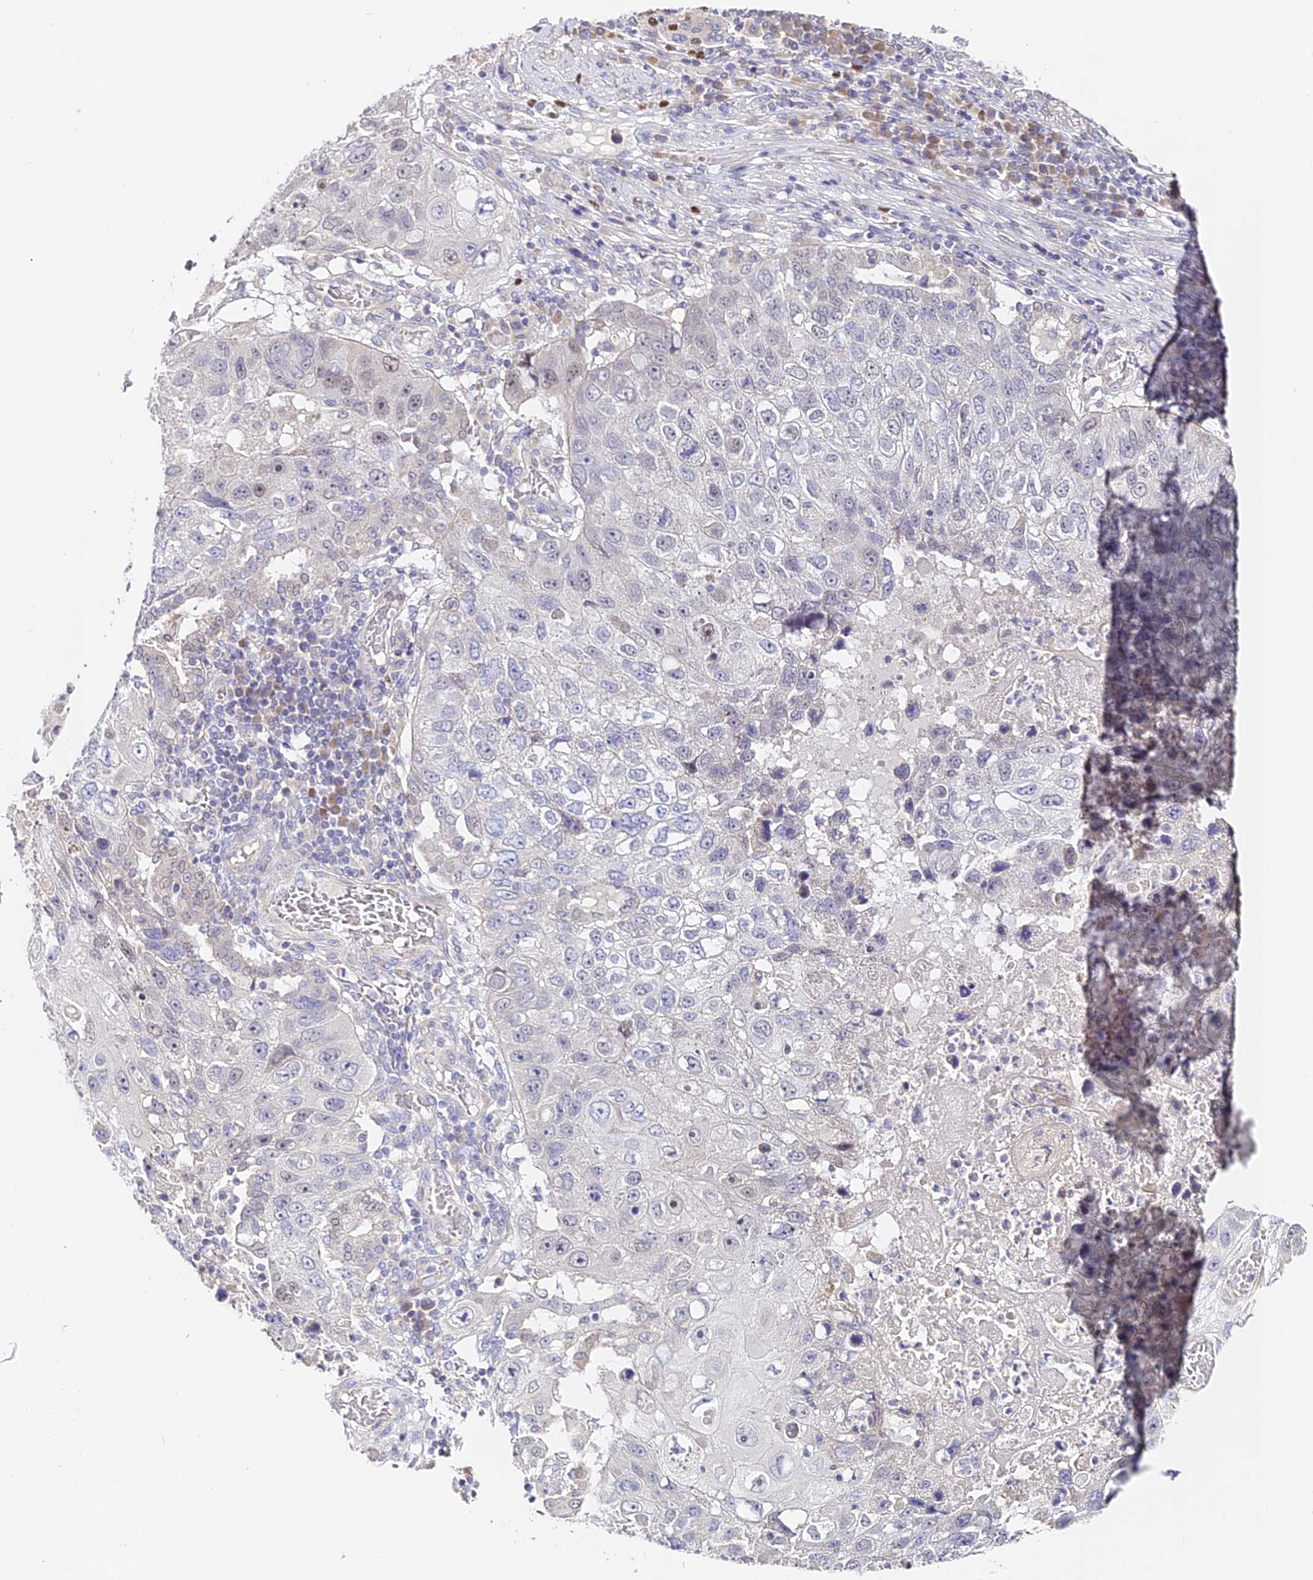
{"staining": {"intensity": "negative", "quantity": "none", "location": "none"}, "tissue": "lung cancer", "cell_type": "Tumor cells", "image_type": "cancer", "snomed": [{"axis": "morphology", "description": "Squamous cell carcinoma, NOS"}, {"axis": "topography", "description": "Lung"}], "caption": "Protein analysis of squamous cell carcinoma (lung) exhibits no significant positivity in tumor cells.", "gene": "SERP1", "patient": {"sex": "male", "age": 61}}